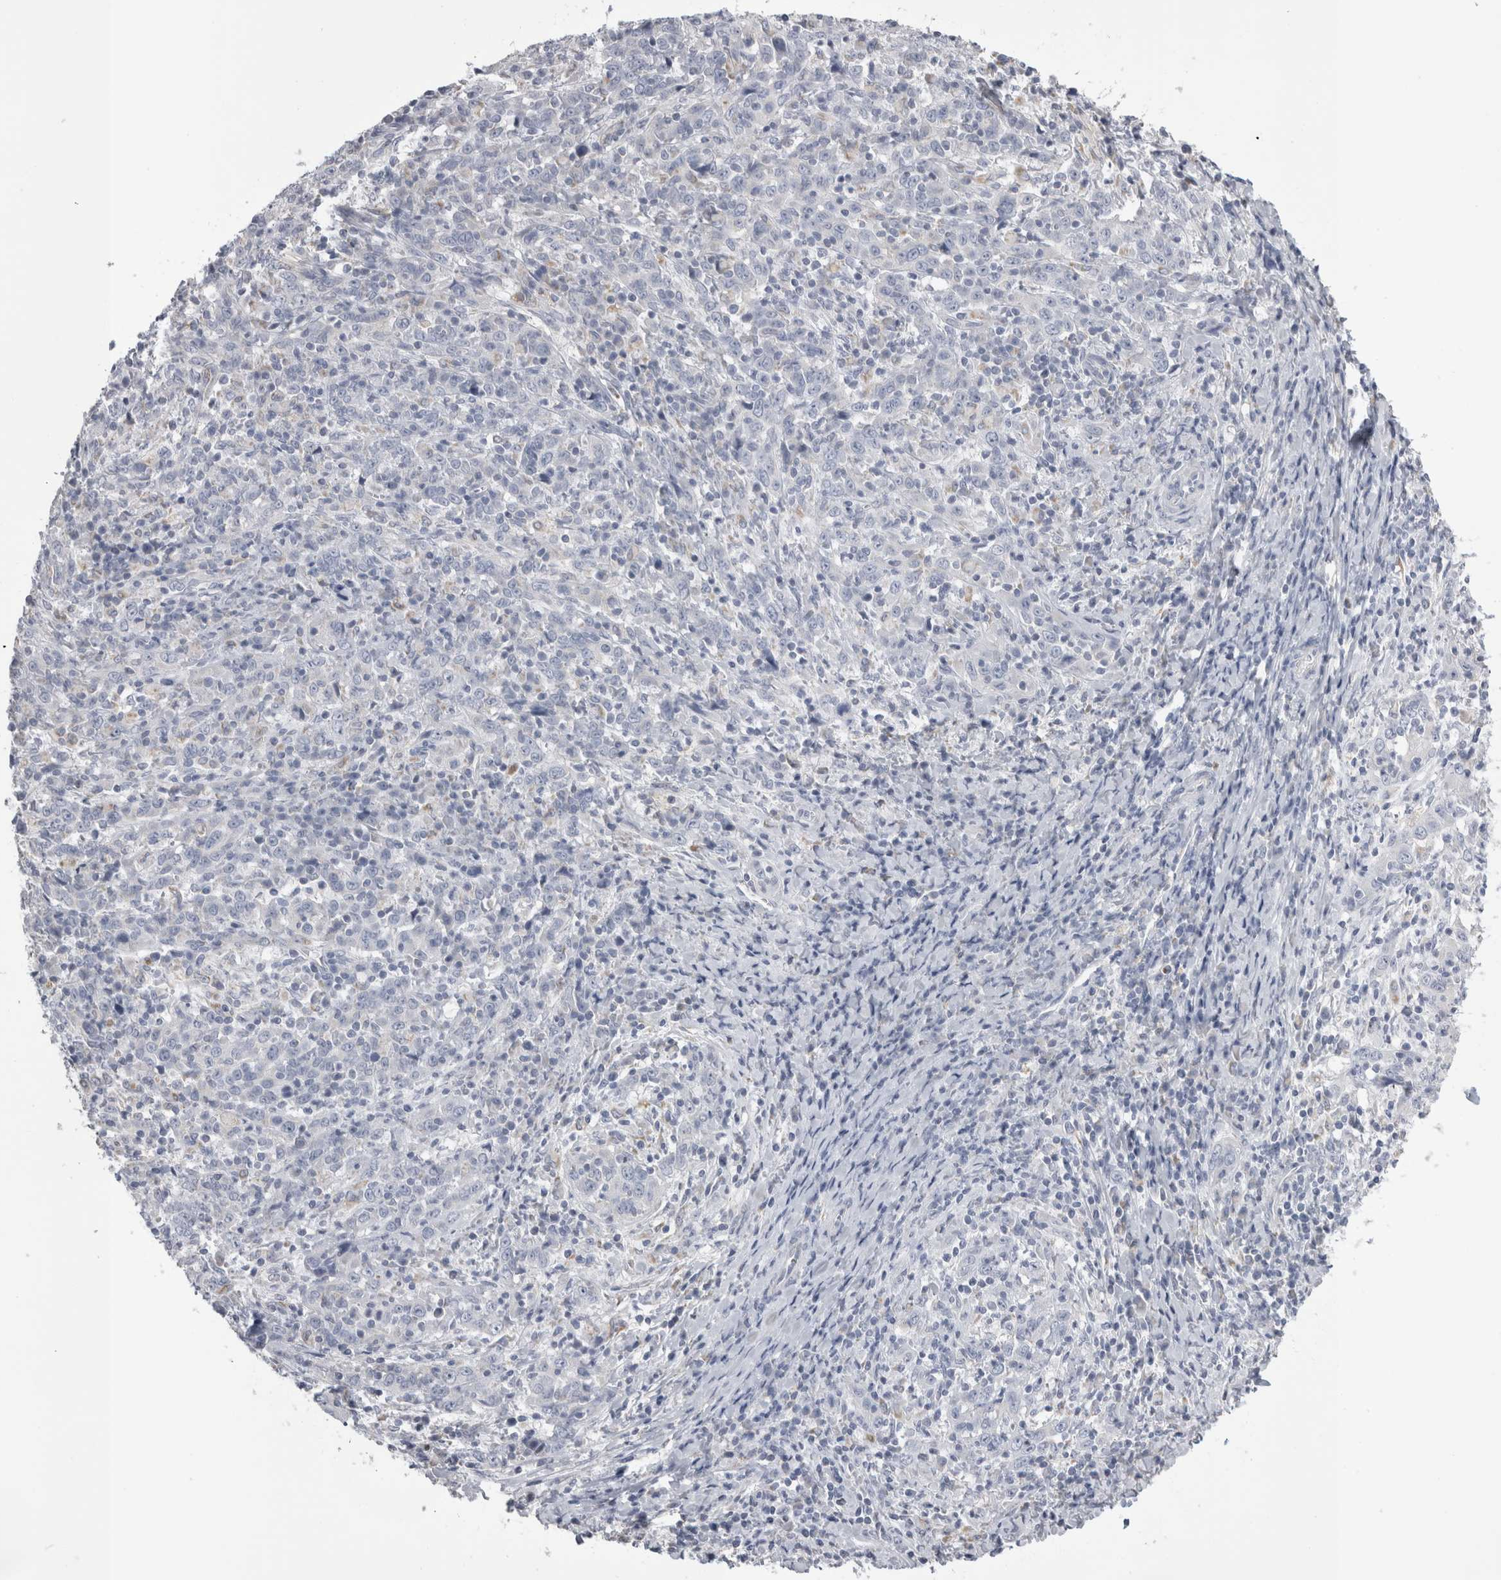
{"staining": {"intensity": "negative", "quantity": "none", "location": "none"}, "tissue": "cervical cancer", "cell_type": "Tumor cells", "image_type": "cancer", "snomed": [{"axis": "morphology", "description": "Squamous cell carcinoma, NOS"}, {"axis": "topography", "description": "Cervix"}], "caption": "Immunohistochemistry (IHC) photomicrograph of cervical cancer (squamous cell carcinoma) stained for a protein (brown), which demonstrates no staining in tumor cells.", "gene": "DHRS4", "patient": {"sex": "female", "age": 46}}